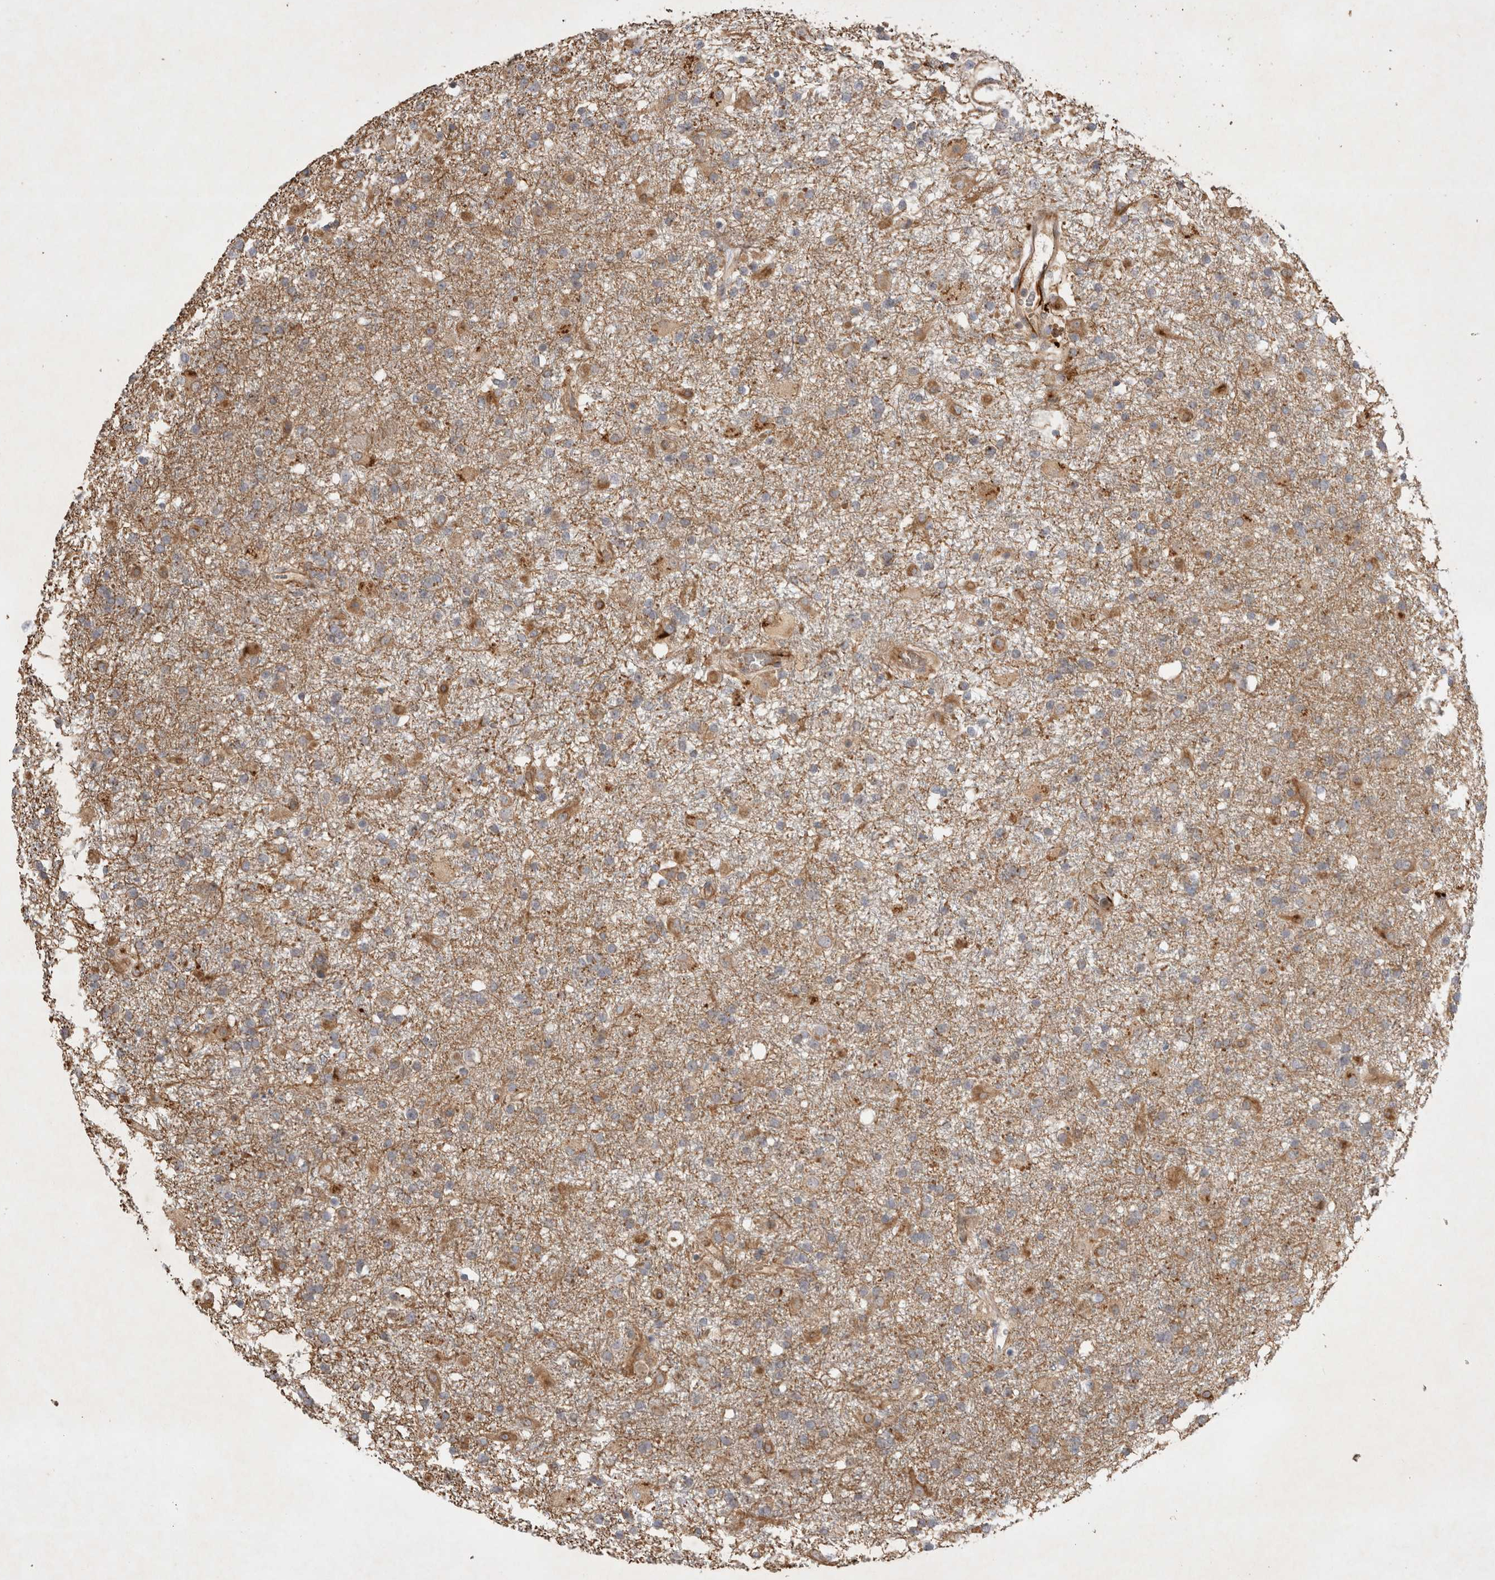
{"staining": {"intensity": "moderate", "quantity": "<25%", "location": "cytoplasmic/membranous"}, "tissue": "glioma", "cell_type": "Tumor cells", "image_type": "cancer", "snomed": [{"axis": "morphology", "description": "Glioma, malignant, Low grade"}, {"axis": "topography", "description": "Brain"}], "caption": "Brown immunohistochemical staining in glioma demonstrates moderate cytoplasmic/membranous expression in about <25% of tumor cells.", "gene": "NMU", "patient": {"sex": "male", "age": 65}}